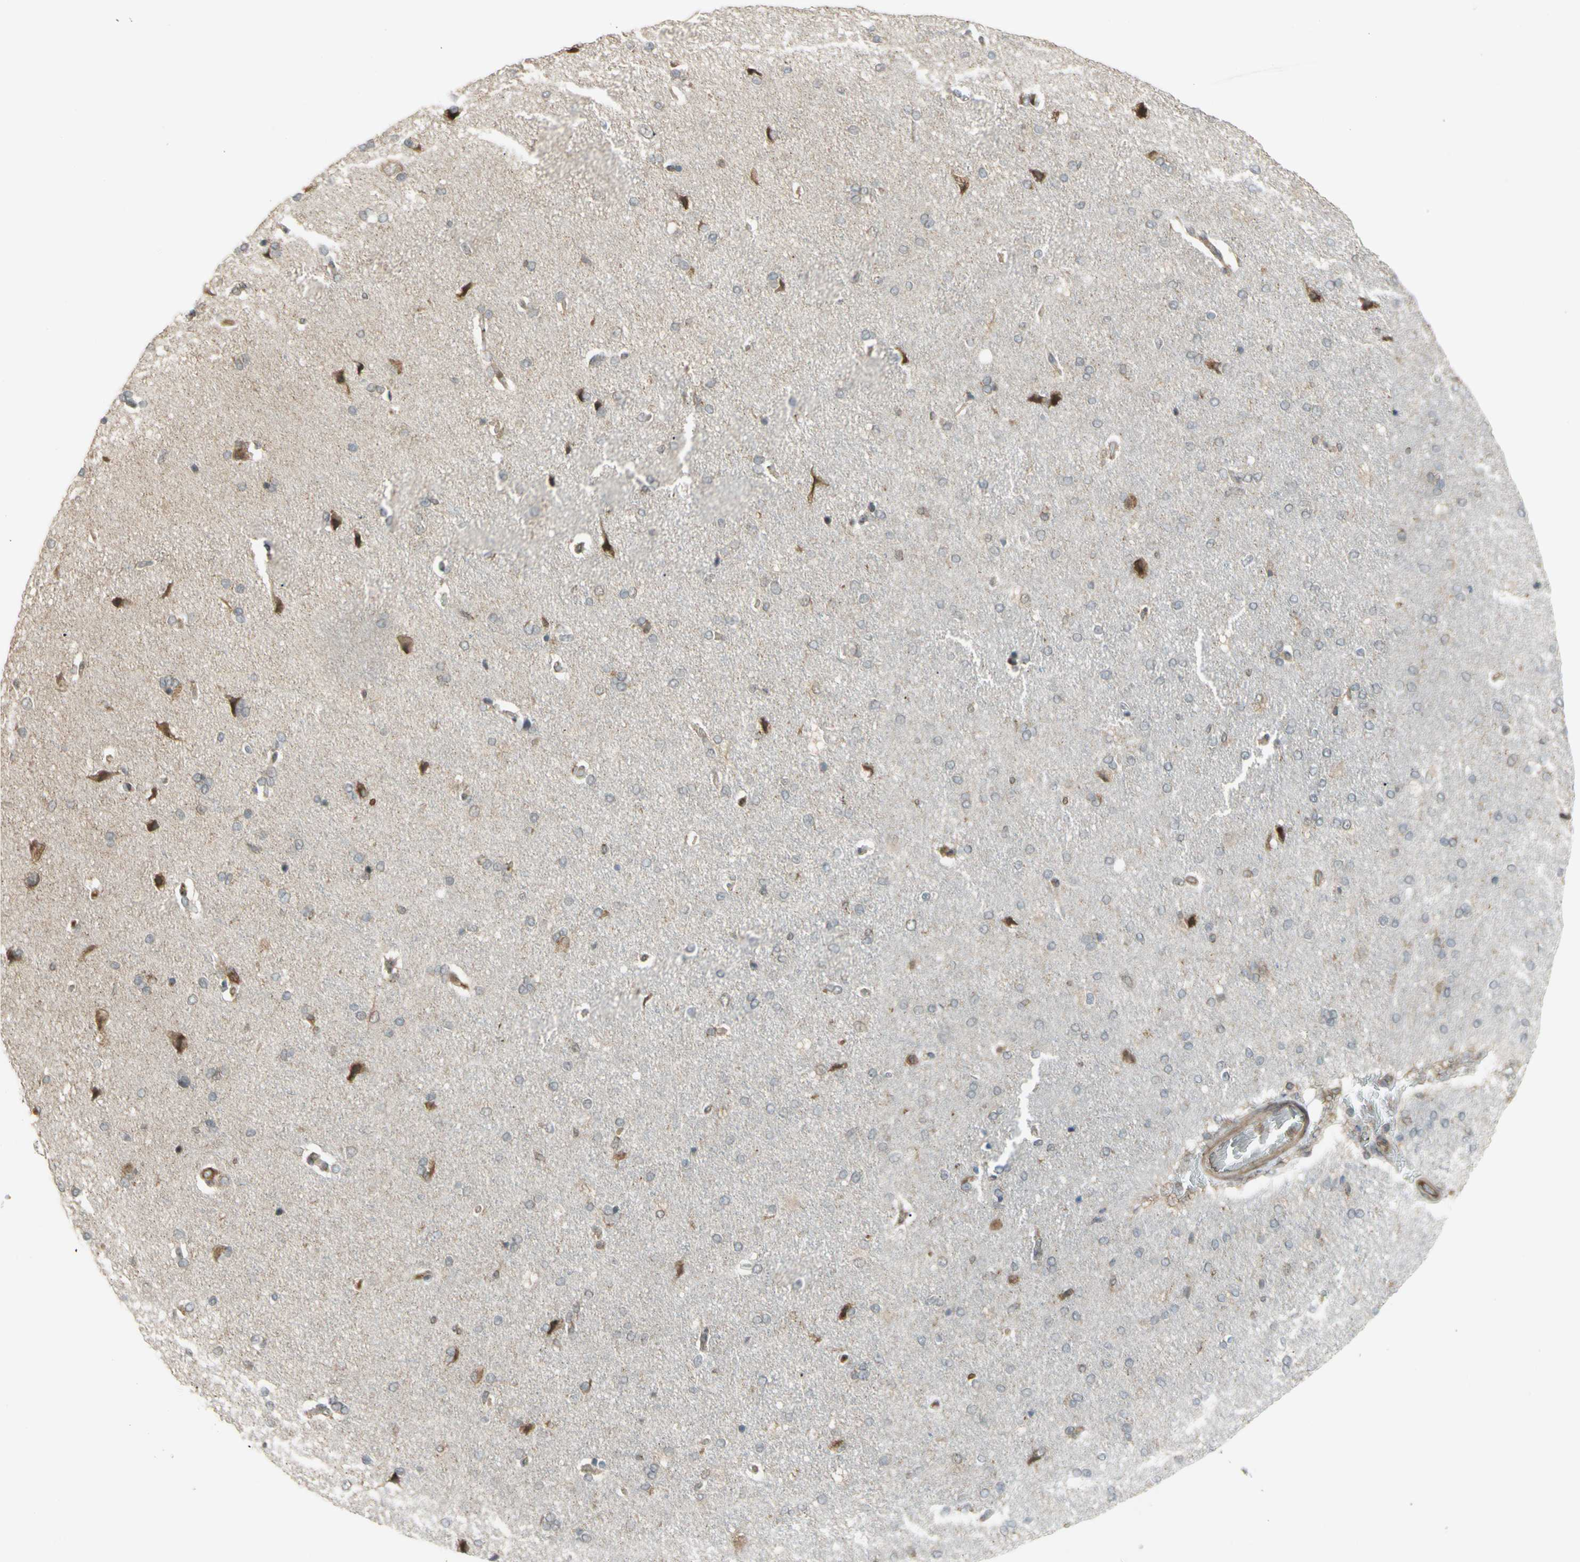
{"staining": {"intensity": "moderate", "quantity": ">75%", "location": "cytoplasmic/membranous"}, "tissue": "cerebral cortex", "cell_type": "Endothelial cells", "image_type": "normal", "snomed": [{"axis": "morphology", "description": "Normal tissue, NOS"}, {"axis": "topography", "description": "Cerebral cortex"}], "caption": "Immunohistochemistry (IHC) photomicrograph of unremarkable cerebral cortex stained for a protein (brown), which exhibits medium levels of moderate cytoplasmic/membranous expression in approximately >75% of endothelial cells.", "gene": "FLII", "patient": {"sex": "male", "age": 62}}